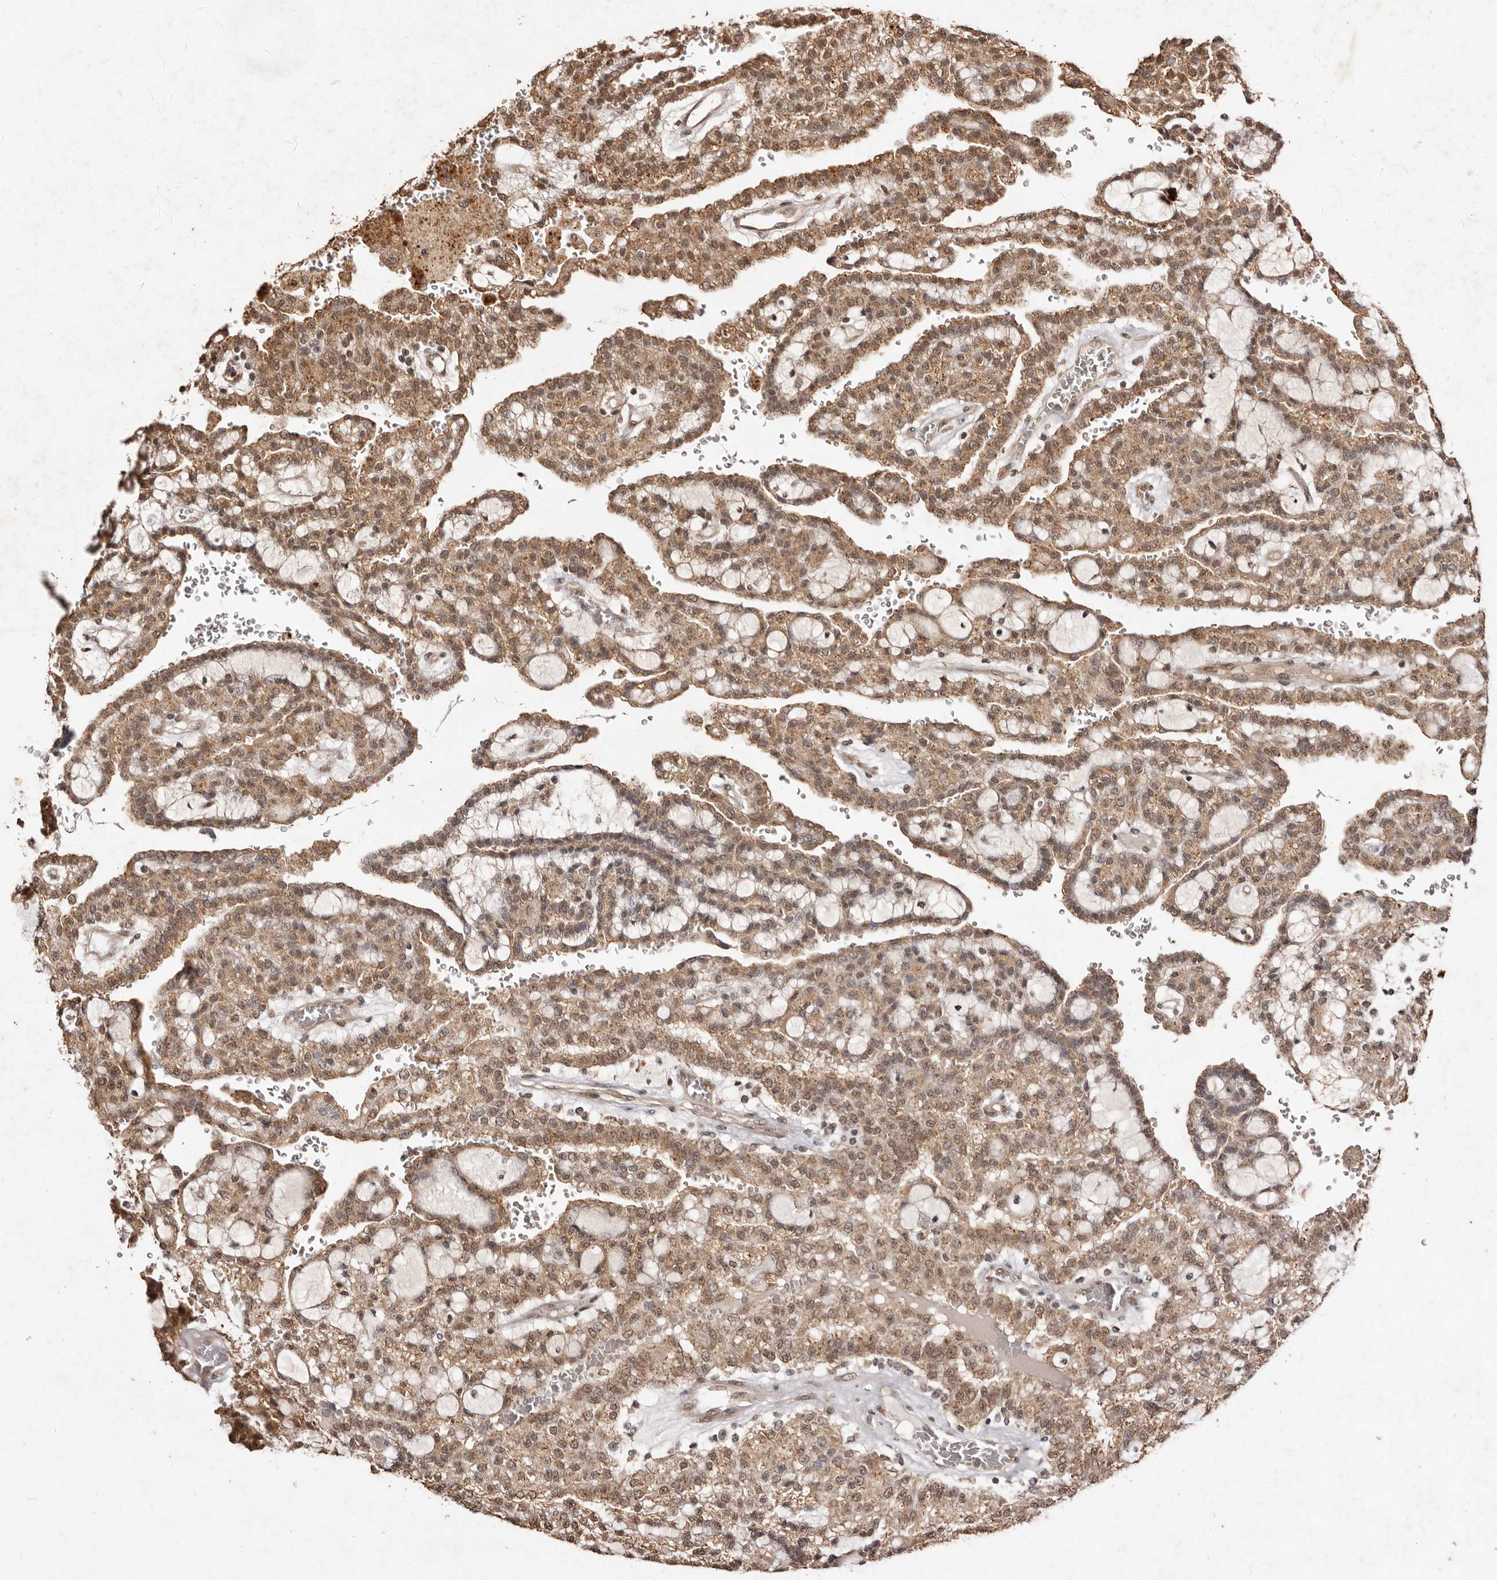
{"staining": {"intensity": "moderate", "quantity": ">75%", "location": "cytoplasmic/membranous,nuclear"}, "tissue": "renal cancer", "cell_type": "Tumor cells", "image_type": "cancer", "snomed": [{"axis": "morphology", "description": "Adenocarcinoma, NOS"}, {"axis": "topography", "description": "Kidney"}], "caption": "Moderate cytoplasmic/membranous and nuclear positivity is appreciated in about >75% of tumor cells in renal cancer (adenocarcinoma). (Brightfield microscopy of DAB IHC at high magnification).", "gene": "NOTCH1", "patient": {"sex": "male", "age": 63}}